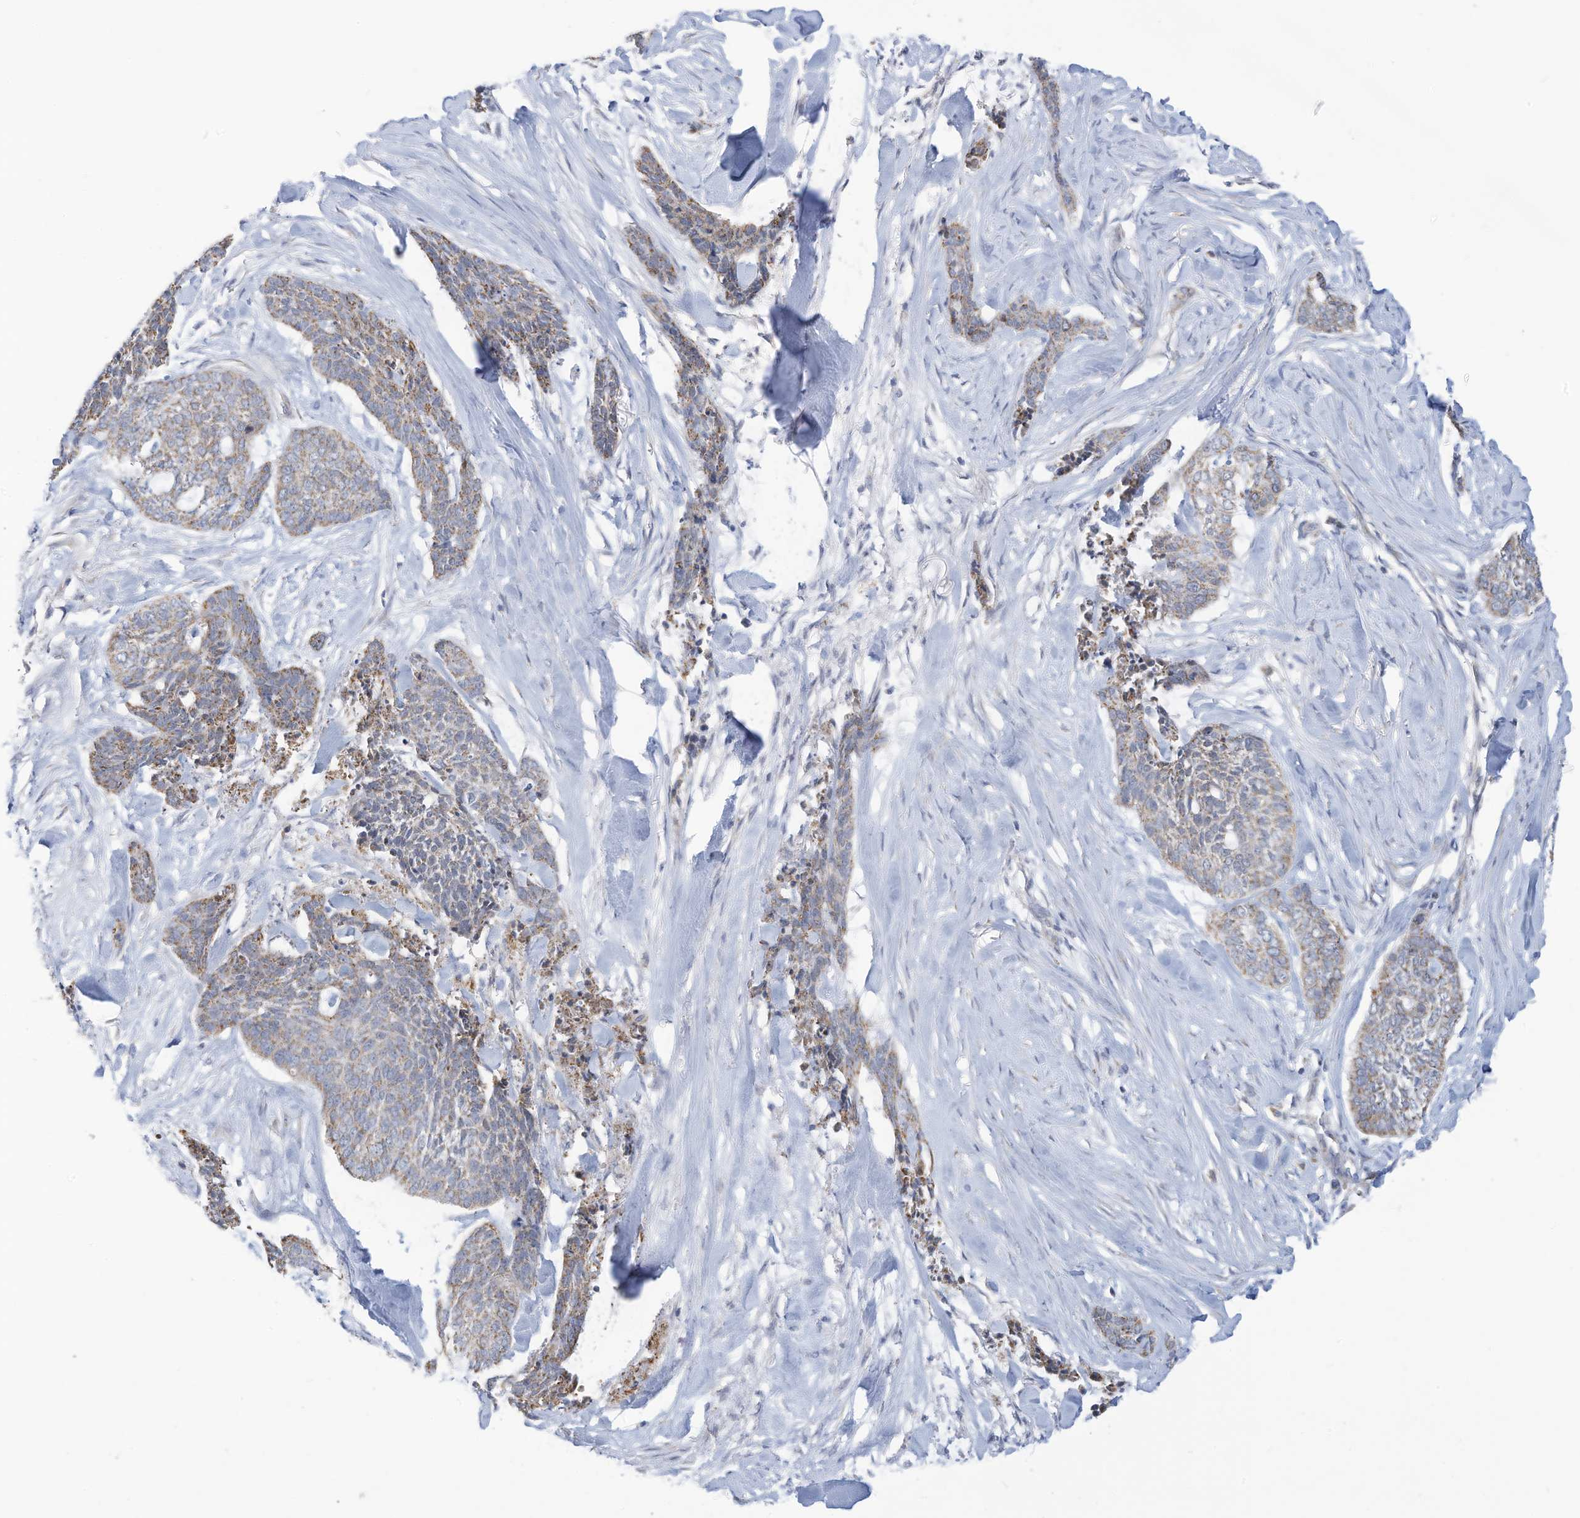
{"staining": {"intensity": "moderate", "quantity": "25%-75%", "location": "cytoplasmic/membranous"}, "tissue": "skin cancer", "cell_type": "Tumor cells", "image_type": "cancer", "snomed": [{"axis": "morphology", "description": "Basal cell carcinoma"}, {"axis": "topography", "description": "Skin"}], "caption": "IHC (DAB) staining of human skin cancer (basal cell carcinoma) exhibits moderate cytoplasmic/membranous protein staining in approximately 25%-75% of tumor cells.", "gene": "NLN", "patient": {"sex": "female", "age": 64}}